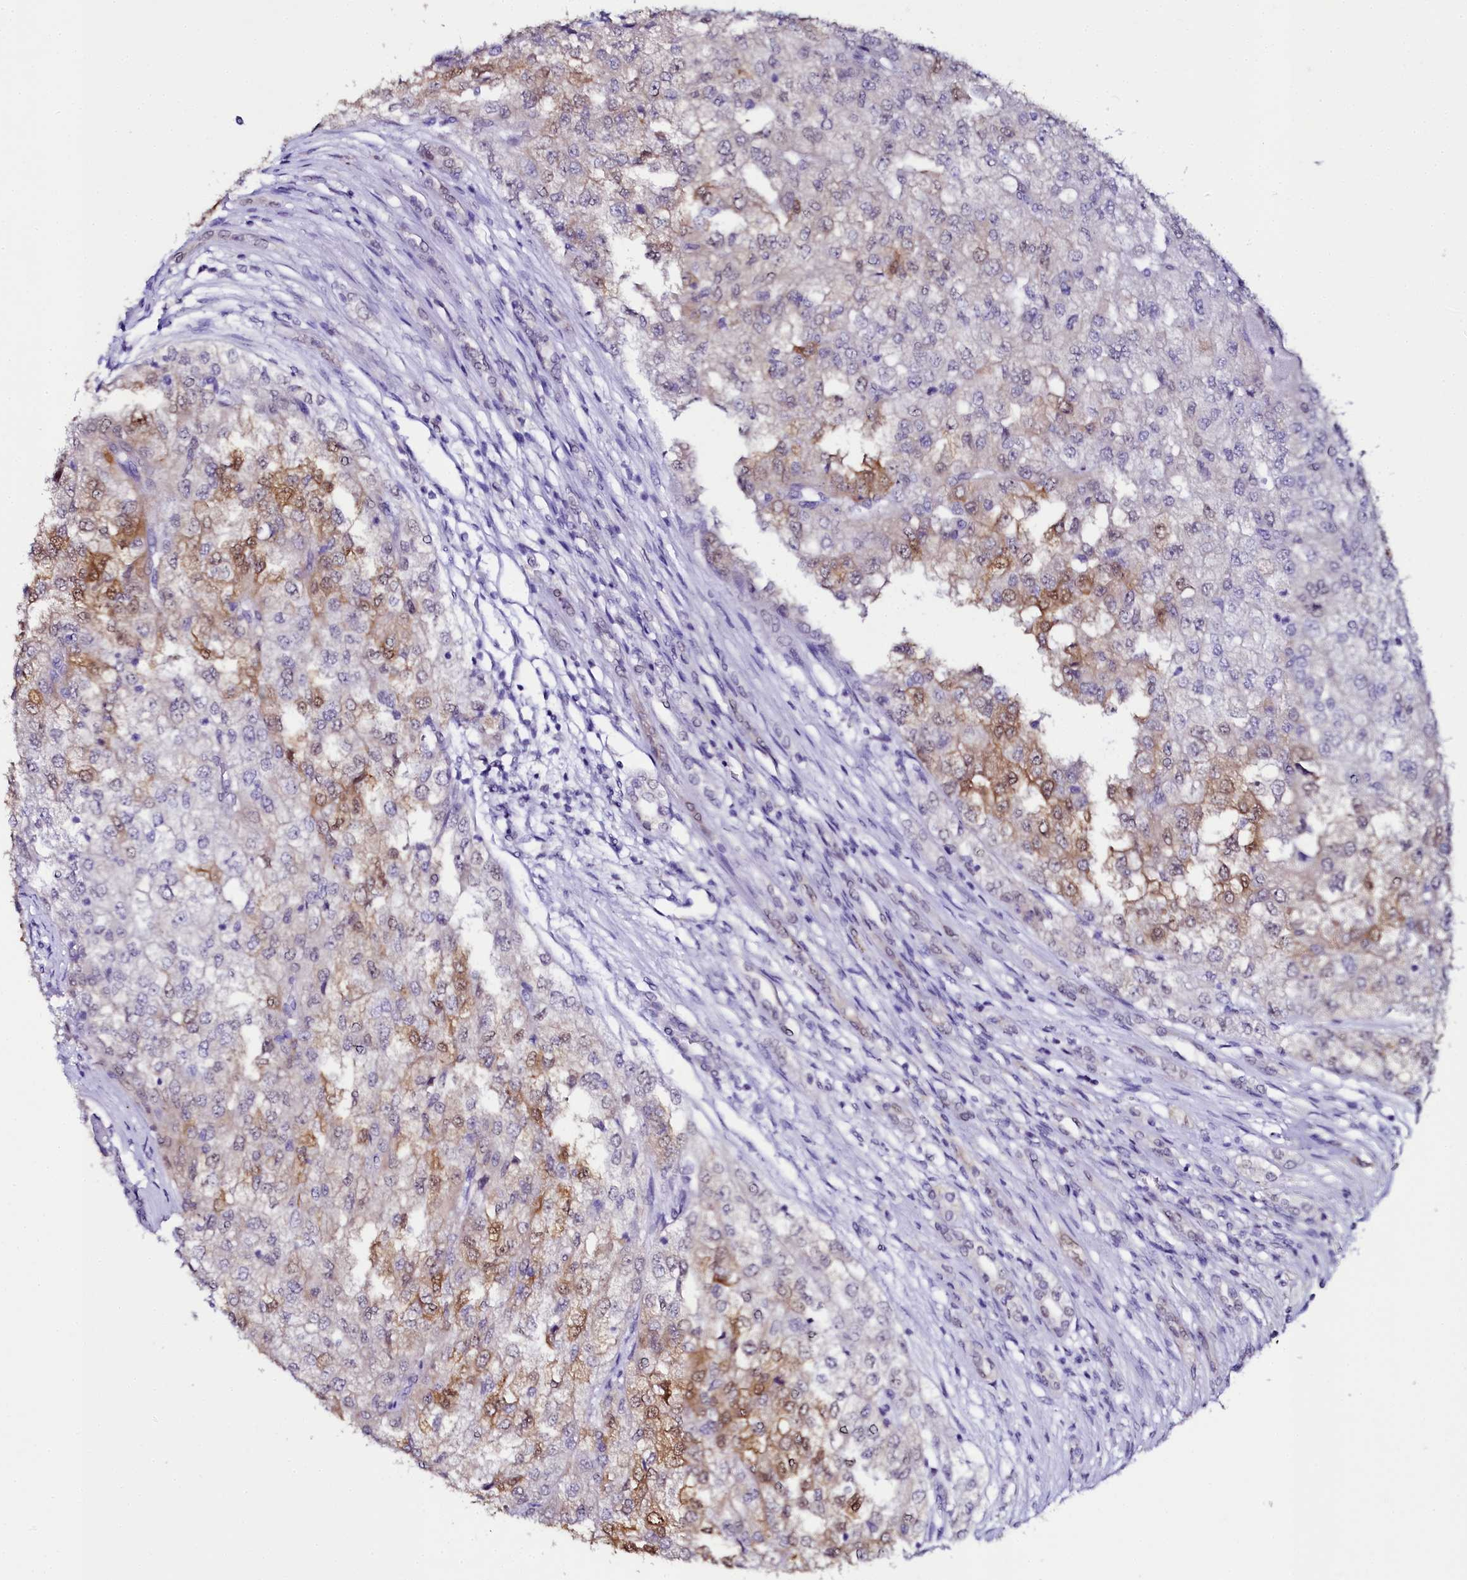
{"staining": {"intensity": "moderate", "quantity": "<25%", "location": "cytoplasmic/membranous"}, "tissue": "renal cancer", "cell_type": "Tumor cells", "image_type": "cancer", "snomed": [{"axis": "morphology", "description": "Adenocarcinoma, NOS"}, {"axis": "topography", "description": "Kidney"}], "caption": "Moderate cytoplasmic/membranous protein expression is appreciated in approximately <25% of tumor cells in renal cancer (adenocarcinoma). (IHC, brightfield microscopy, high magnification).", "gene": "SORD", "patient": {"sex": "female", "age": 54}}